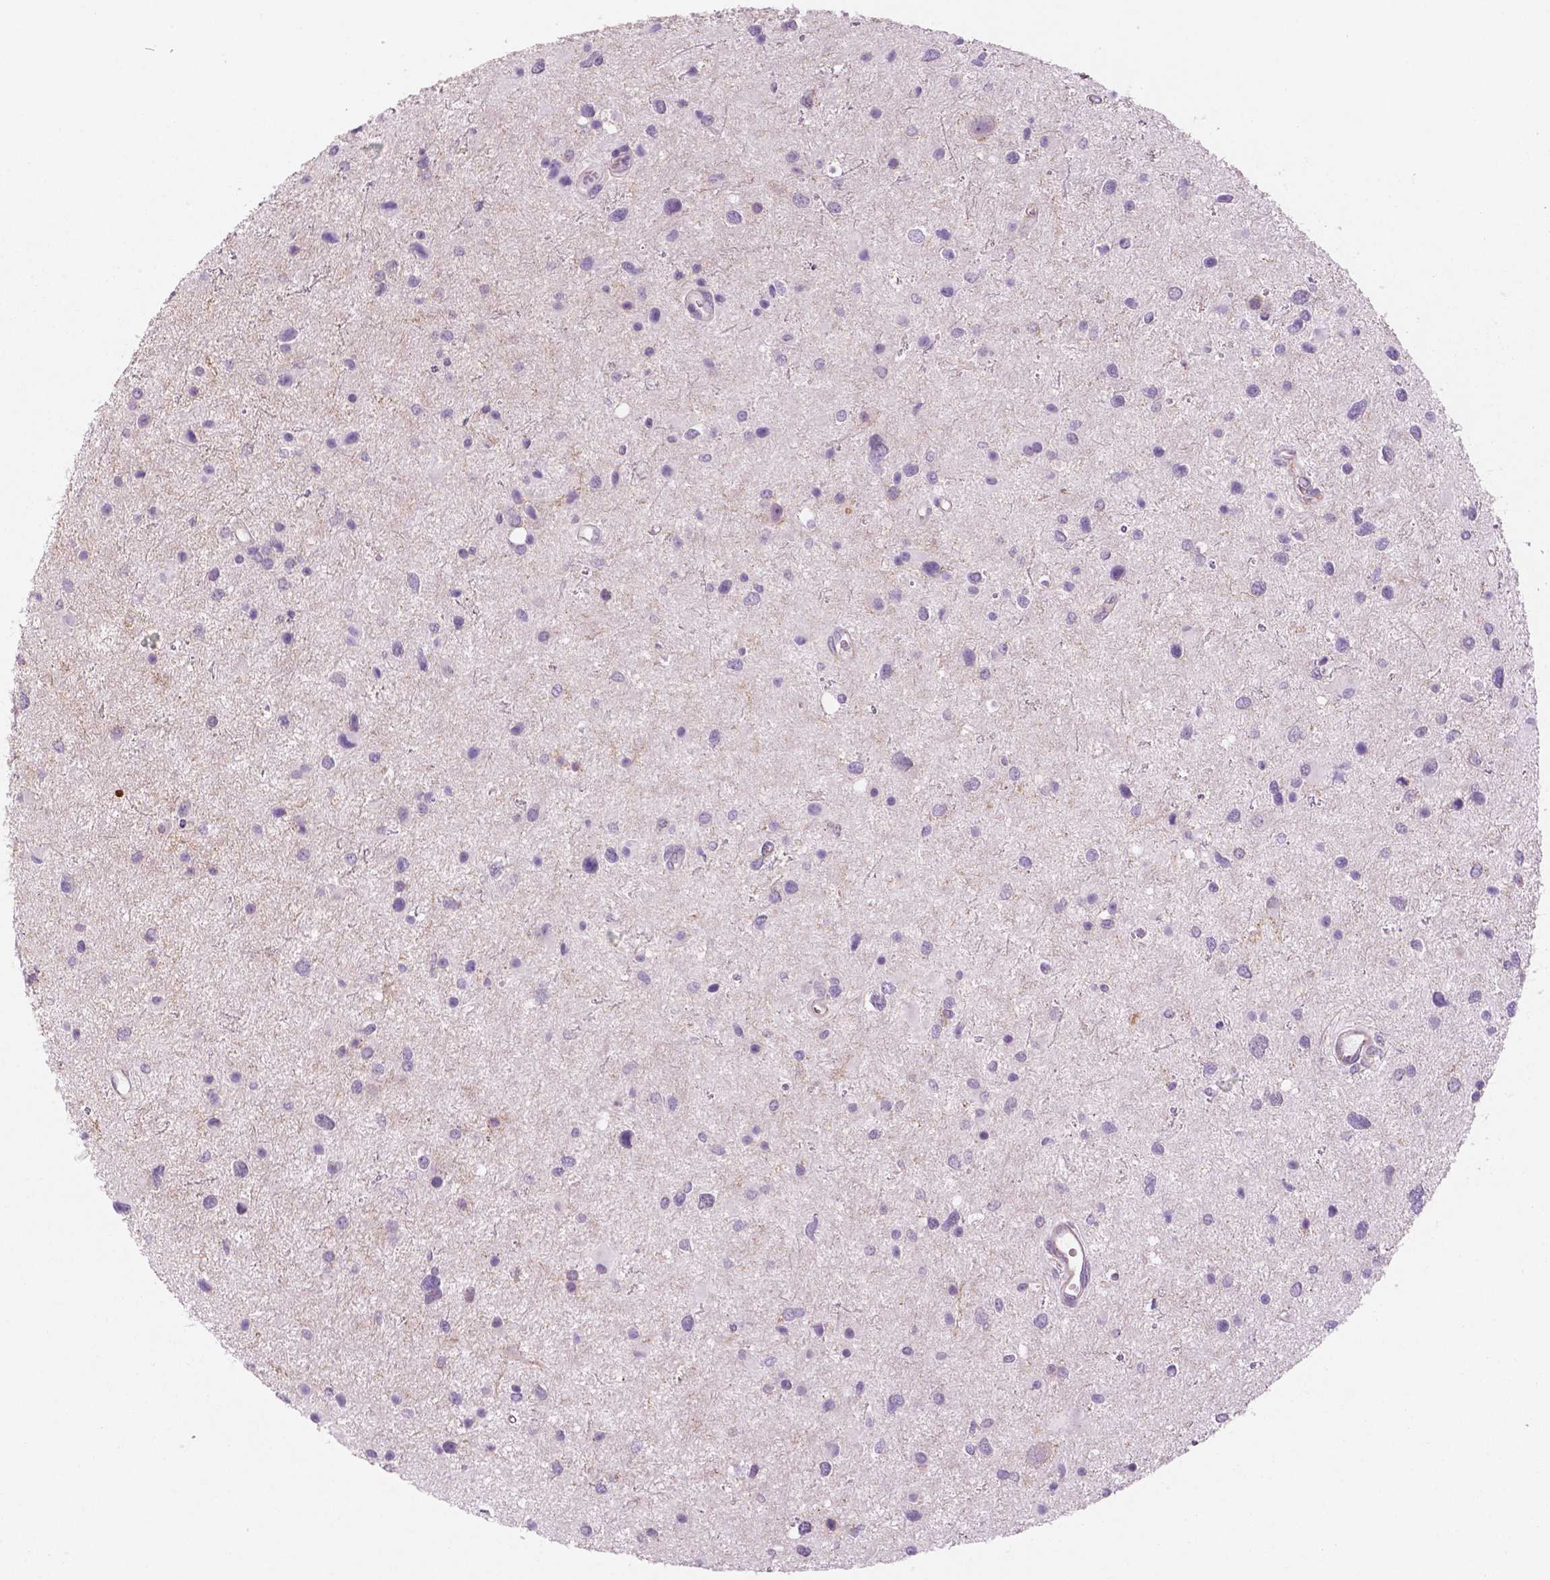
{"staining": {"intensity": "negative", "quantity": "none", "location": "none"}, "tissue": "glioma", "cell_type": "Tumor cells", "image_type": "cancer", "snomed": [{"axis": "morphology", "description": "Glioma, malignant, Low grade"}, {"axis": "topography", "description": "Brain"}], "caption": "Immunohistochemistry (IHC) of glioma displays no staining in tumor cells.", "gene": "RND3", "patient": {"sex": "female", "age": 32}}